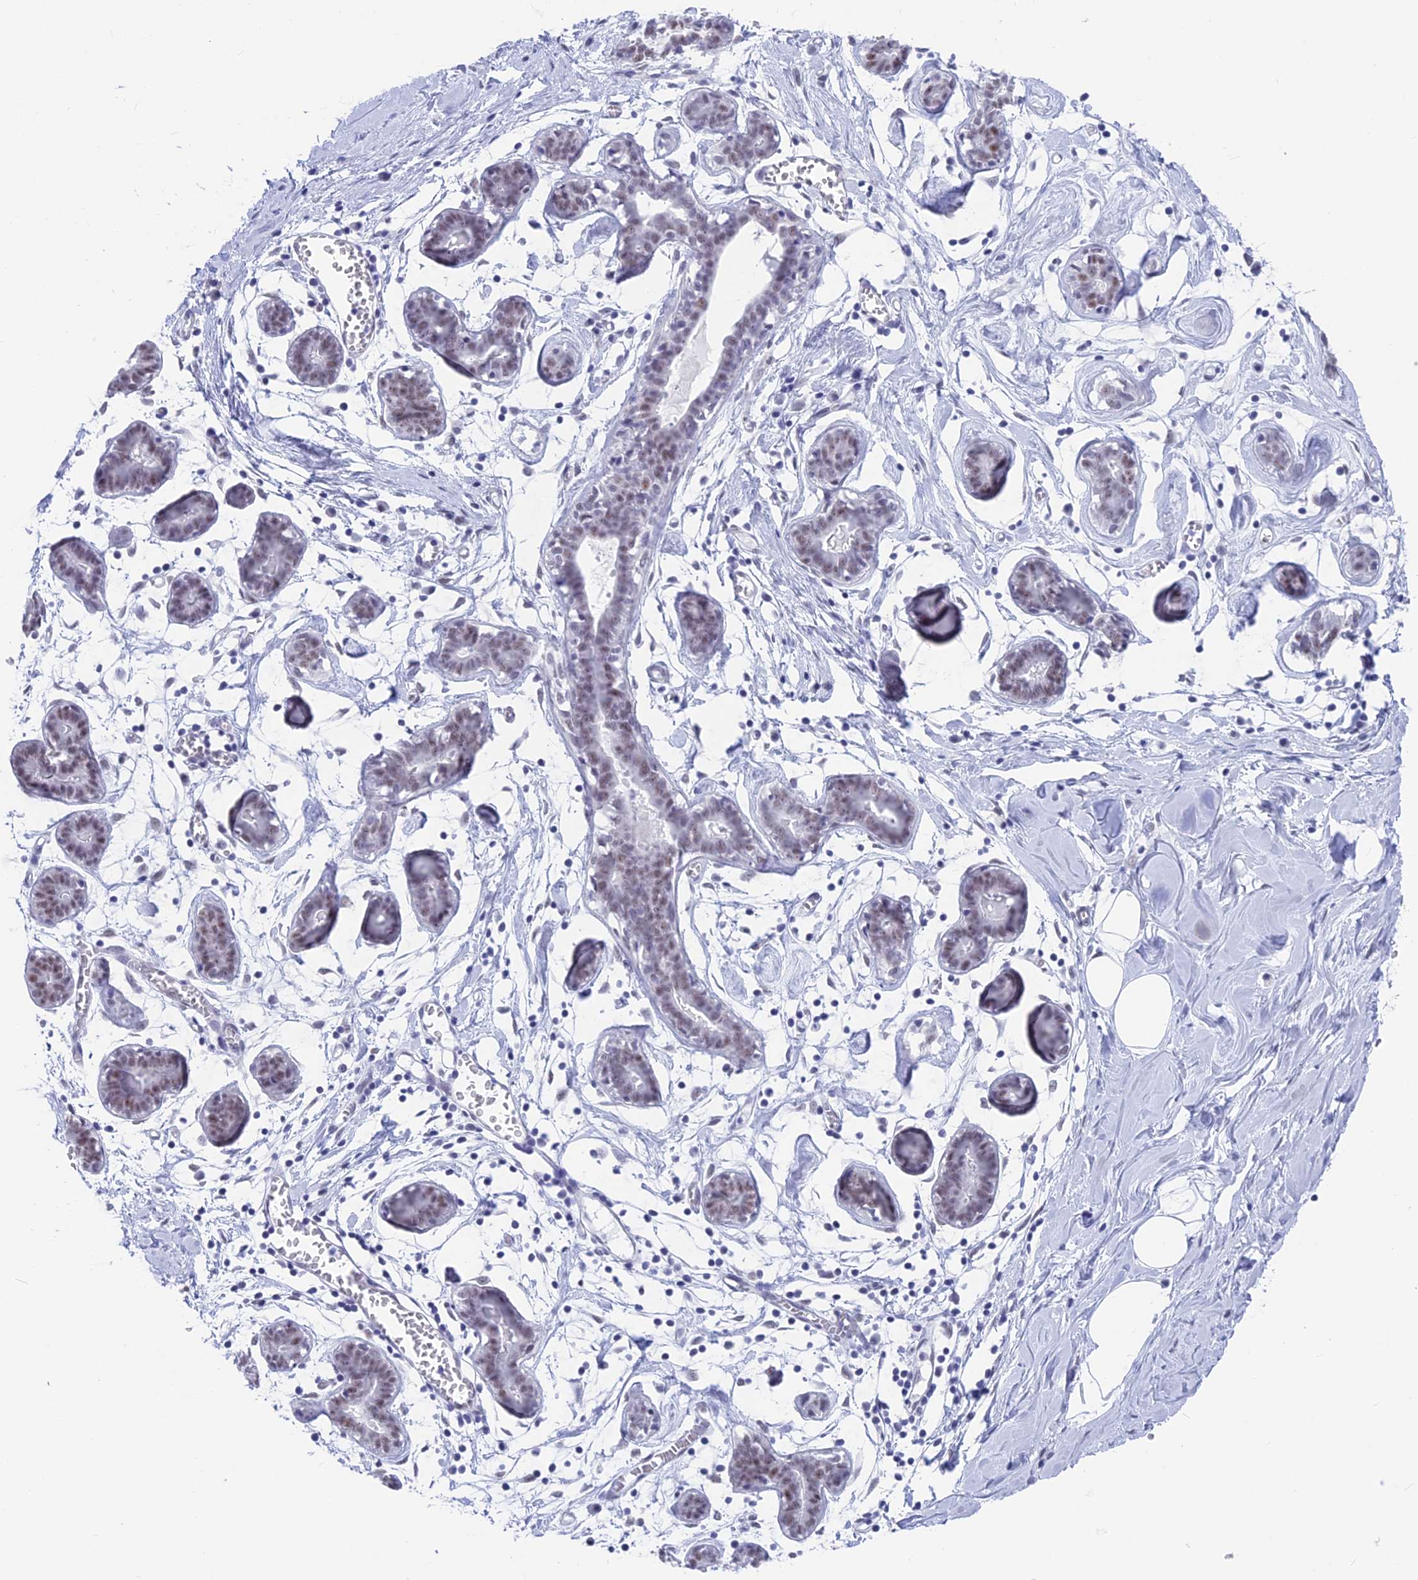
{"staining": {"intensity": "negative", "quantity": "none", "location": "none"}, "tissue": "breast", "cell_type": "Adipocytes", "image_type": "normal", "snomed": [{"axis": "morphology", "description": "Normal tissue, NOS"}, {"axis": "topography", "description": "Breast"}], "caption": "Immunohistochemistry of normal breast demonstrates no expression in adipocytes. Nuclei are stained in blue.", "gene": "SRSF5", "patient": {"sex": "female", "age": 27}}